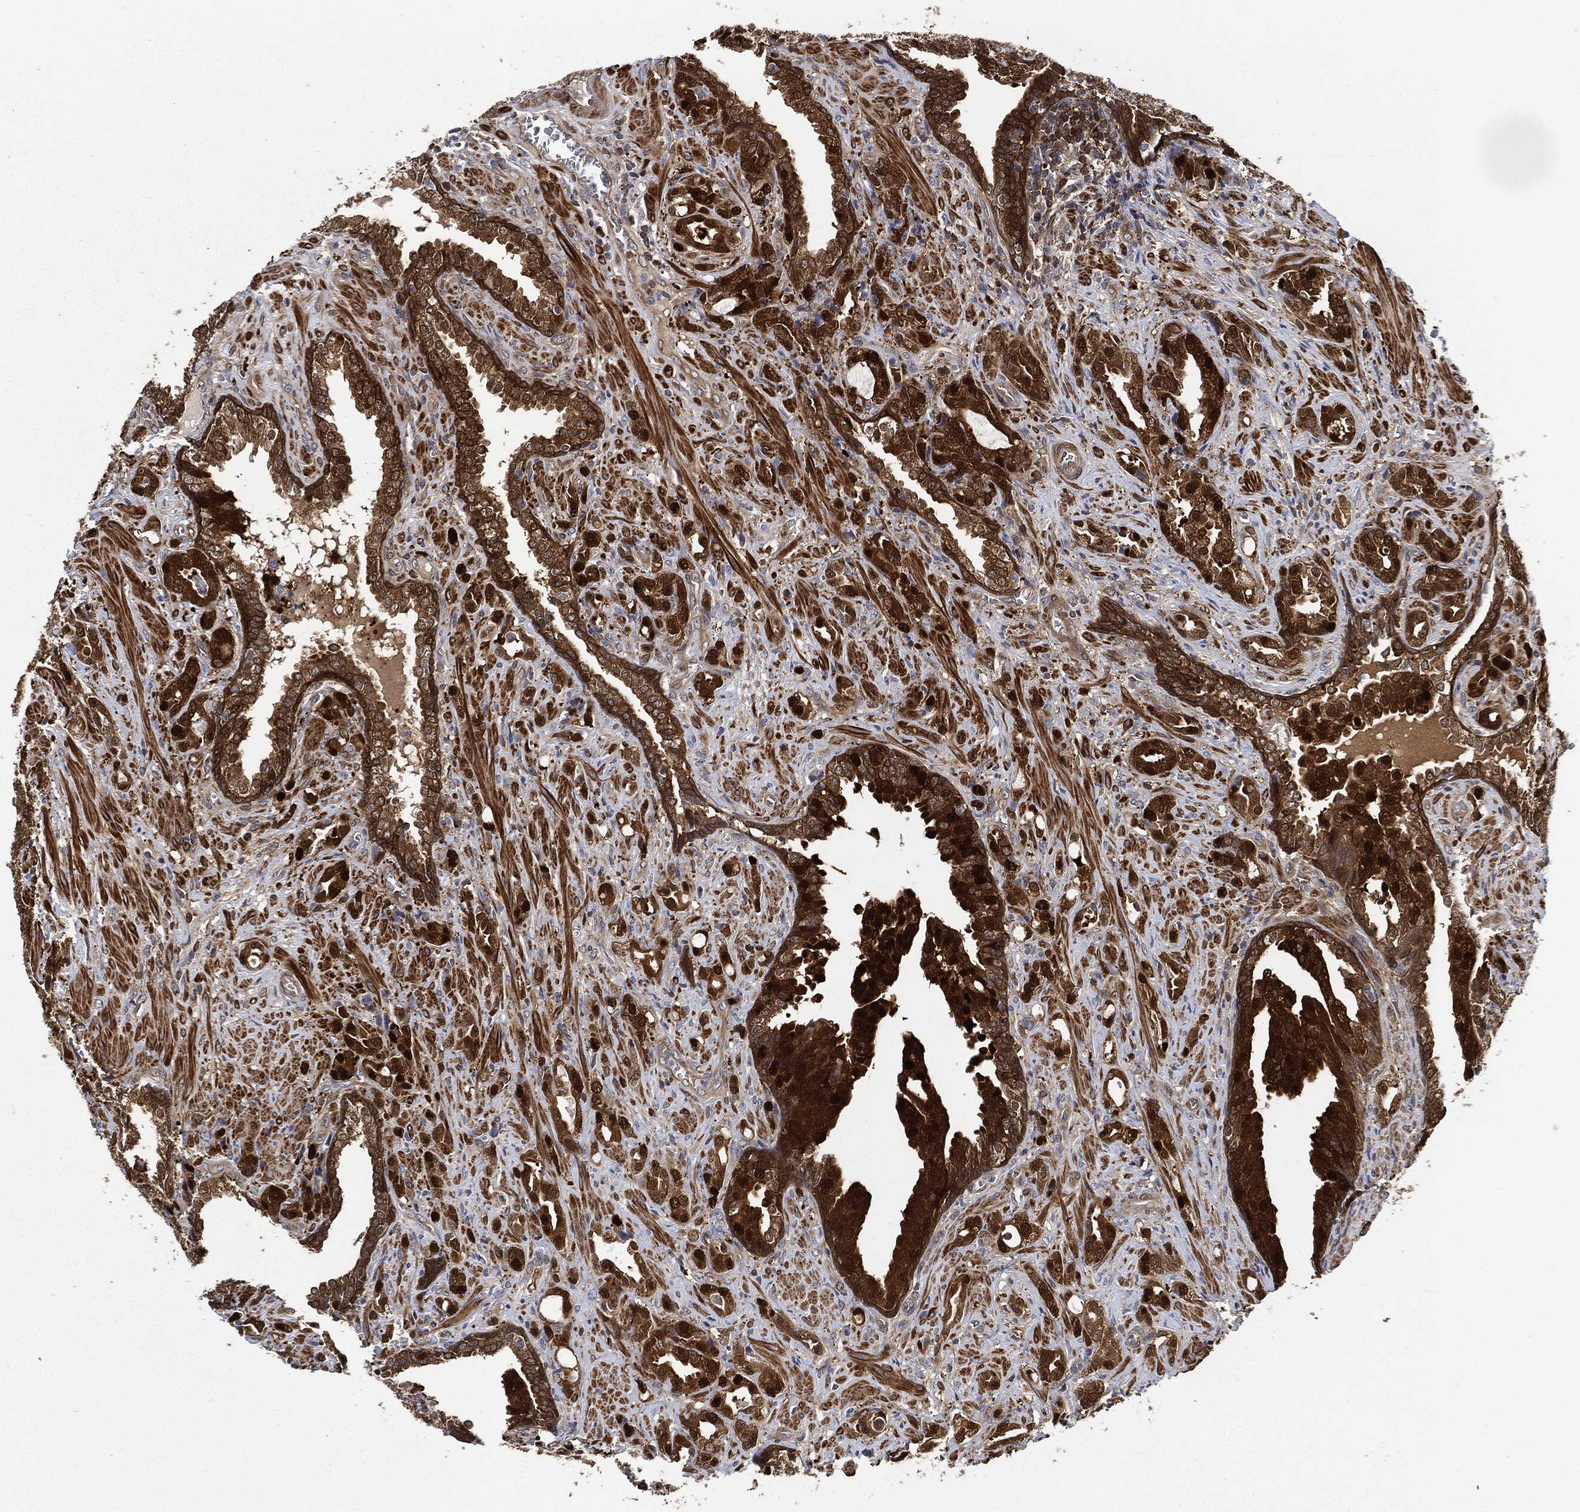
{"staining": {"intensity": "strong", "quantity": ">75%", "location": "cytoplasmic/membranous,nuclear"}, "tissue": "prostate cancer", "cell_type": "Tumor cells", "image_type": "cancer", "snomed": [{"axis": "morphology", "description": "Adenocarcinoma, NOS"}, {"axis": "topography", "description": "Prostate"}], "caption": "Protein analysis of adenocarcinoma (prostate) tissue exhibits strong cytoplasmic/membranous and nuclear staining in about >75% of tumor cells.", "gene": "PRDX2", "patient": {"sex": "male", "age": 57}}